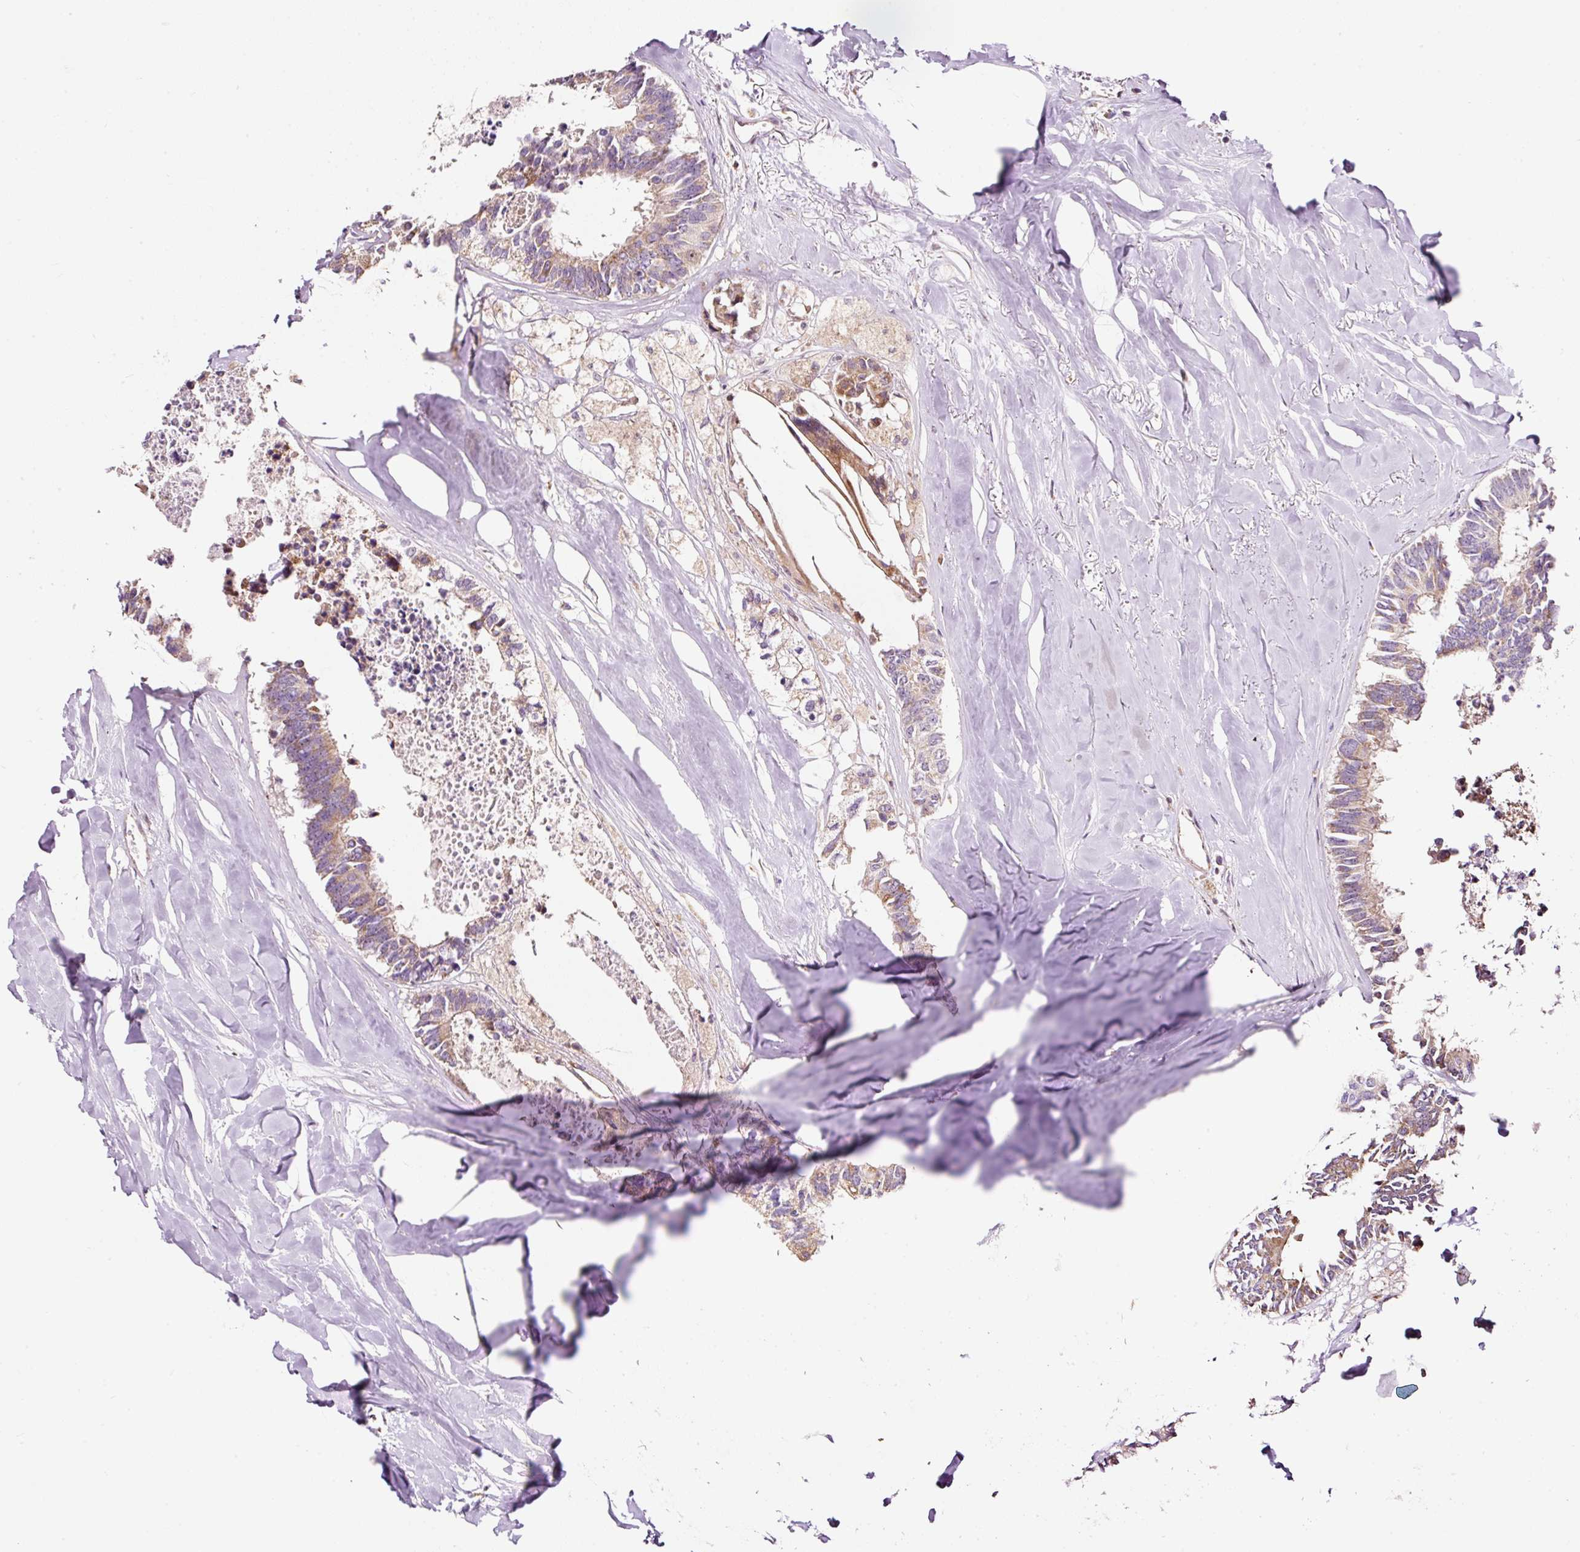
{"staining": {"intensity": "weak", "quantity": ">75%", "location": "cytoplasmic/membranous"}, "tissue": "colorectal cancer", "cell_type": "Tumor cells", "image_type": "cancer", "snomed": [{"axis": "morphology", "description": "Adenocarcinoma, NOS"}, {"axis": "topography", "description": "Colon"}, {"axis": "topography", "description": "Rectum"}], "caption": "About >75% of tumor cells in adenocarcinoma (colorectal) display weak cytoplasmic/membranous protein positivity as visualized by brown immunohistochemical staining.", "gene": "BOLA3", "patient": {"sex": "male", "age": 57}}